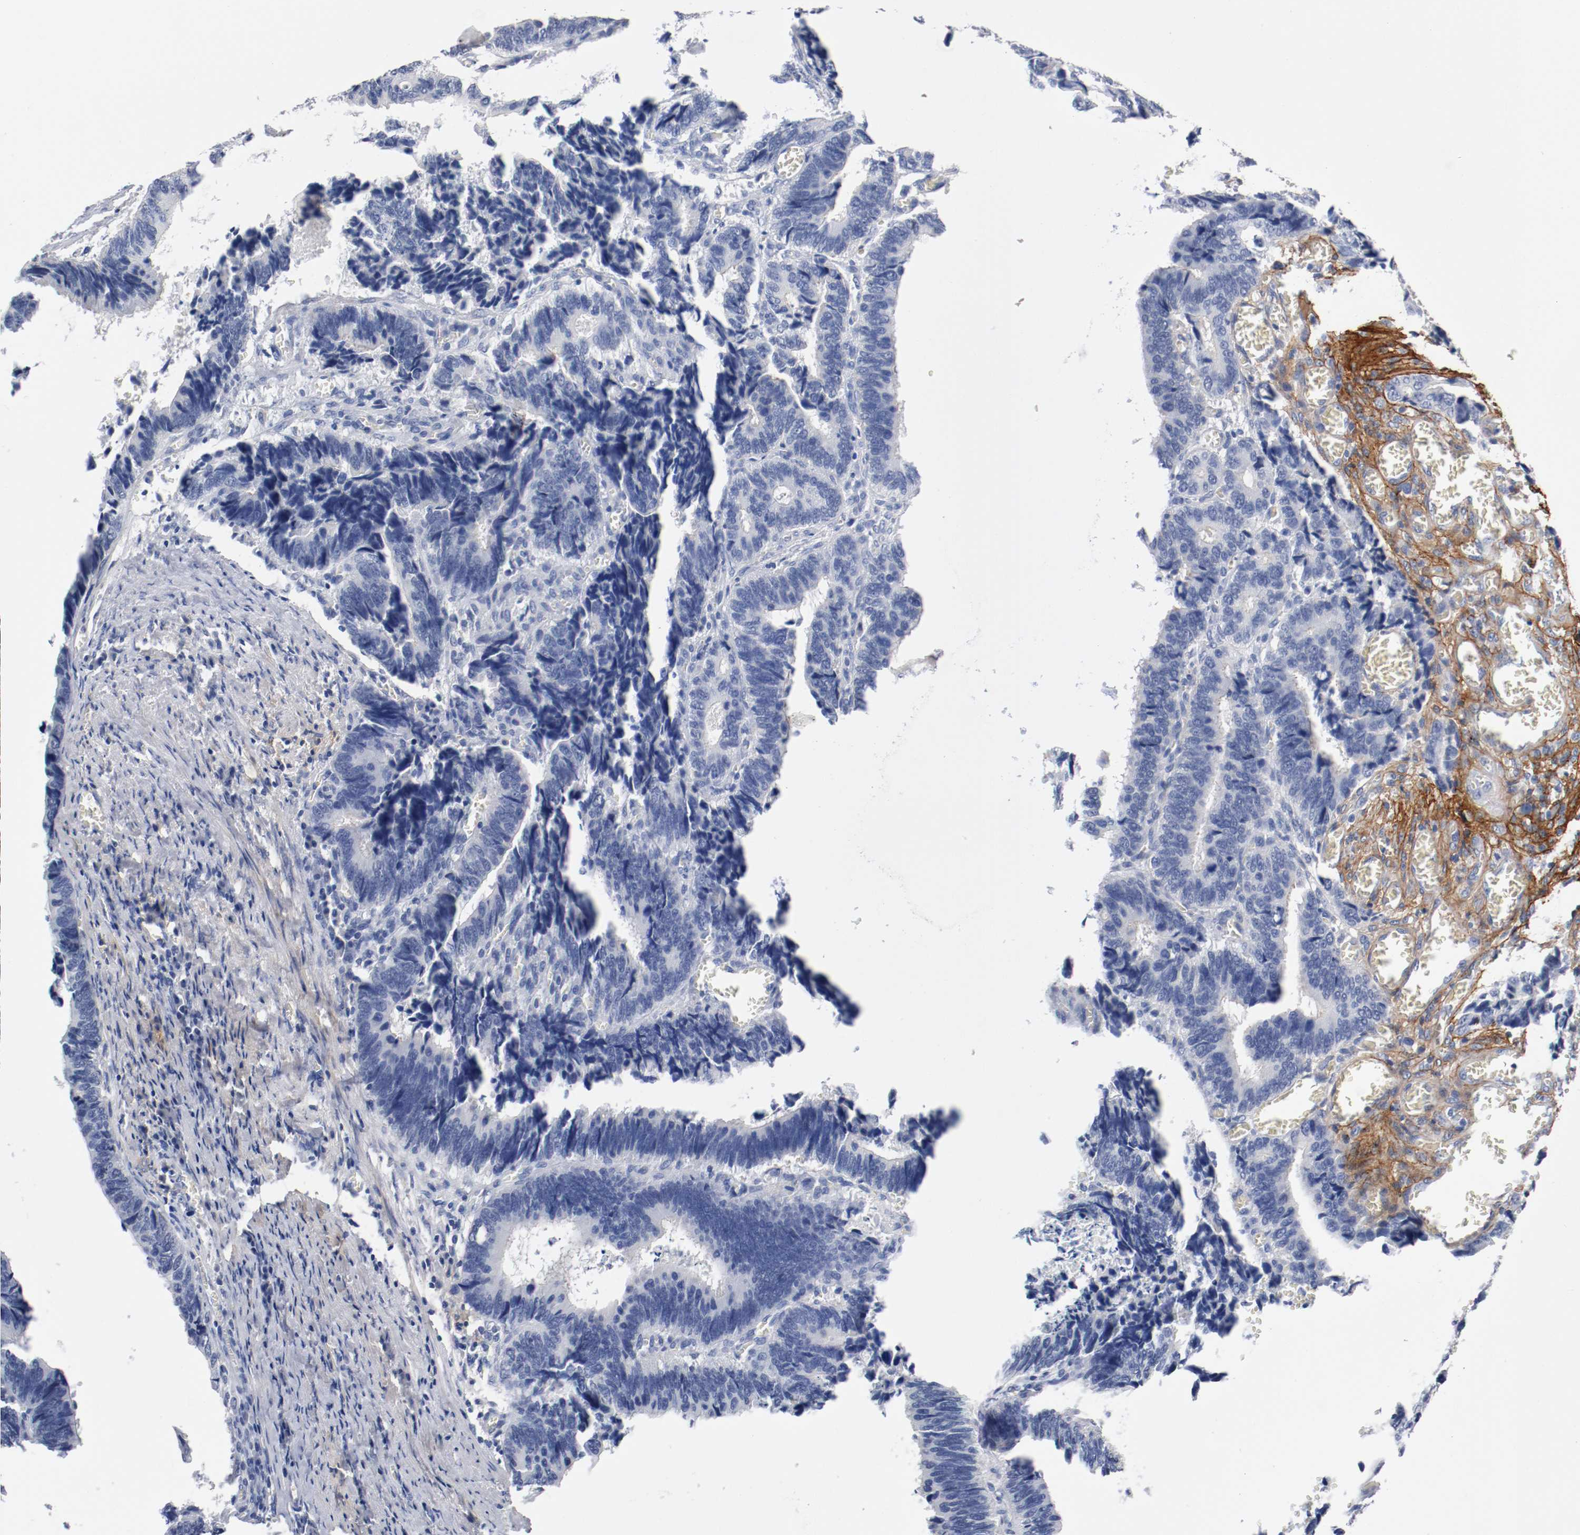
{"staining": {"intensity": "negative", "quantity": "none", "location": "none"}, "tissue": "colorectal cancer", "cell_type": "Tumor cells", "image_type": "cancer", "snomed": [{"axis": "morphology", "description": "Adenocarcinoma, NOS"}, {"axis": "topography", "description": "Colon"}], "caption": "Human colorectal adenocarcinoma stained for a protein using immunohistochemistry demonstrates no expression in tumor cells.", "gene": "TNC", "patient": {"sex": "male", "age": 72}}